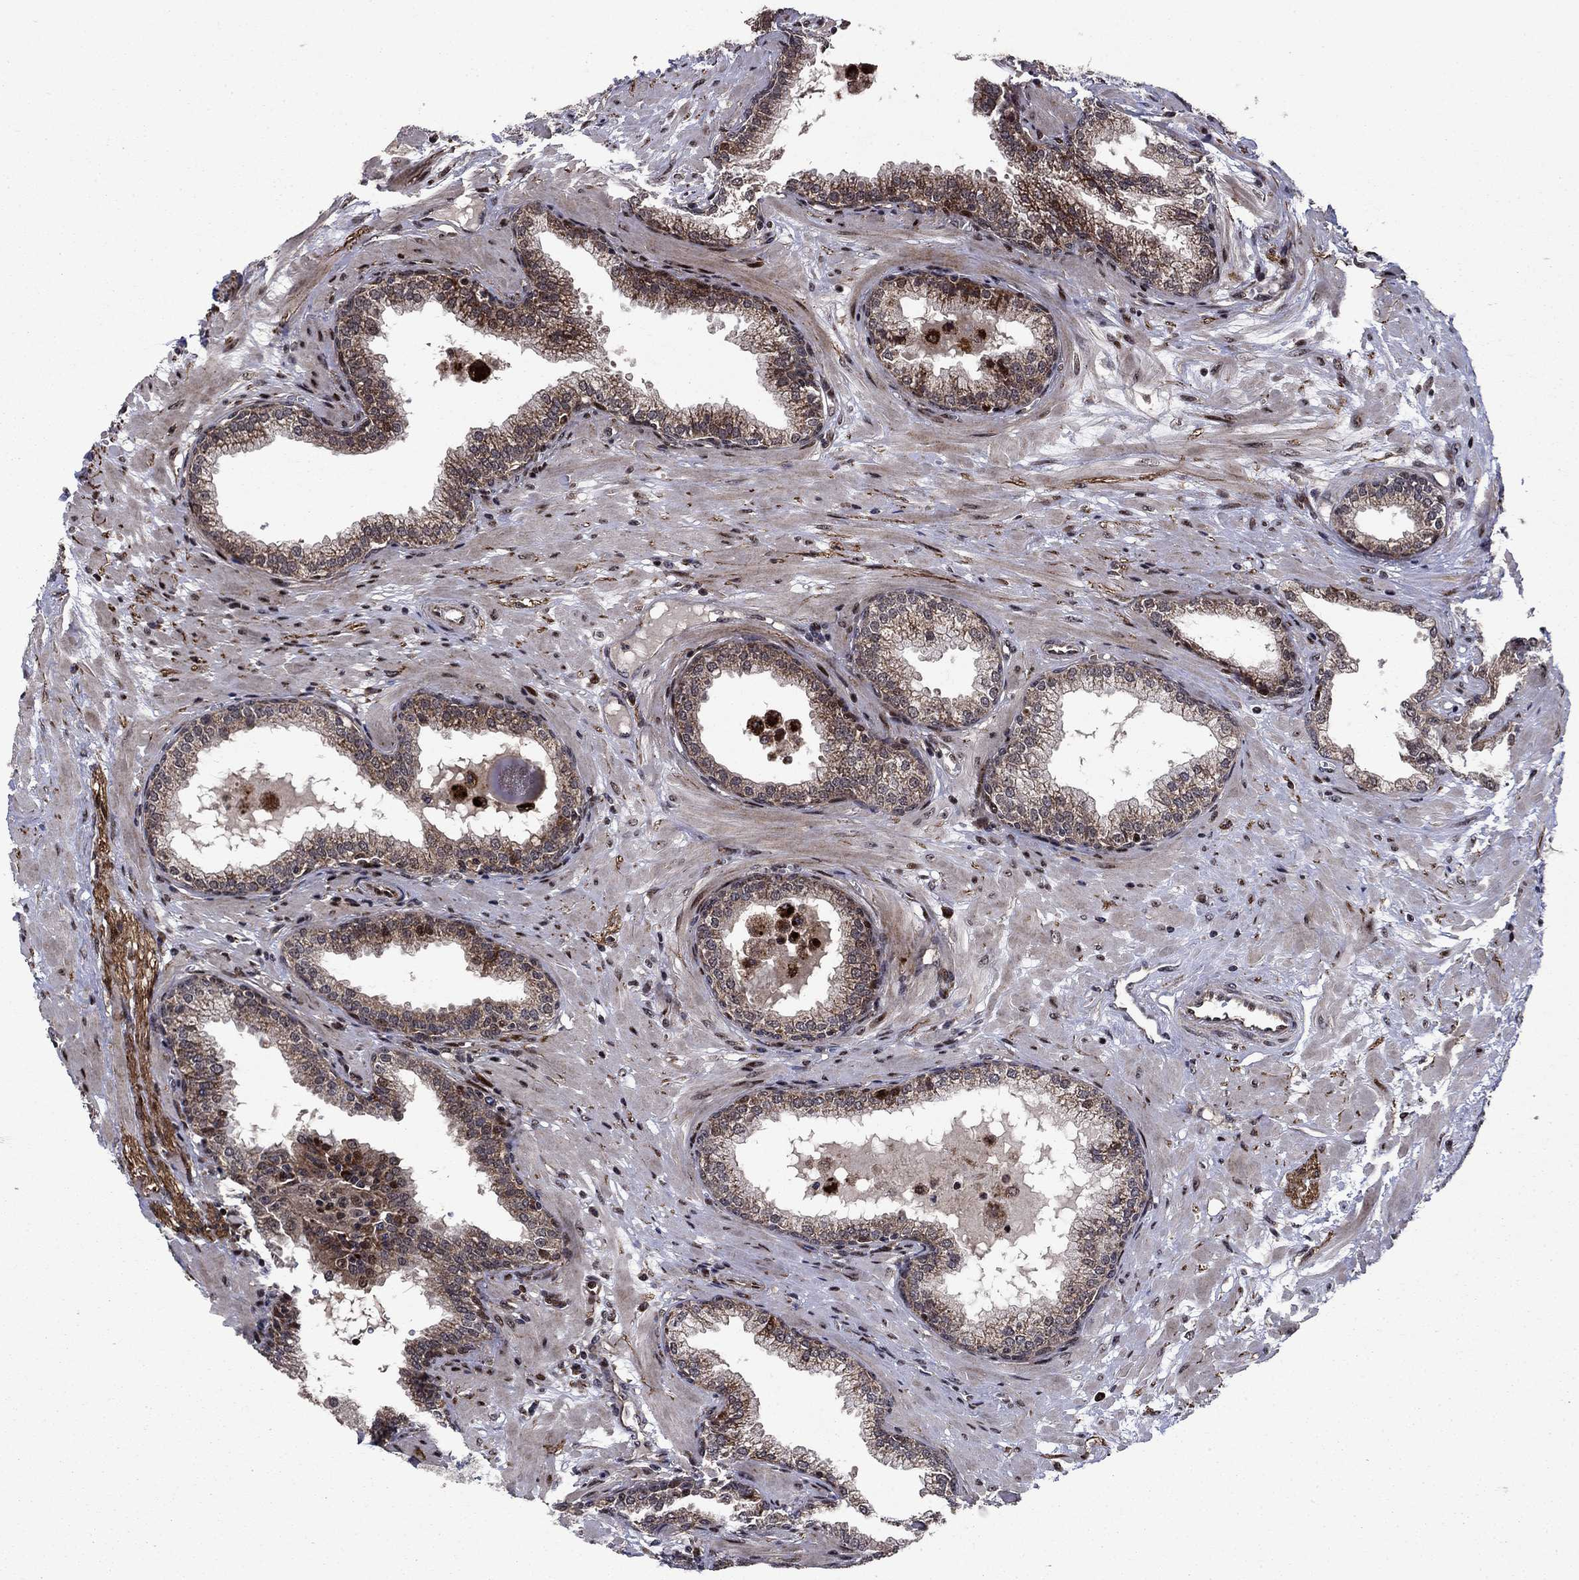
{"staining": {"intensity": "moderate", "quantity": "<25%", "location": "cytoplasmic/membranous"}, "tissue": "prostate", "cell_type": "Glandular cells", "image_type": "normal", "snomed": [{"axis": "morphology", "description": "Normal tissue, NOS"}, {"axis": "topography", "description": "Prostate"}], "caption": "An image showing moderate cytoplasmic/membranous expression in about <25% of glandular cells in normal prostate, as visualized by brown immunohistochemical staining.", "gene": "AGTPBP1", "patient": {"sex": "male", "age": 64}}